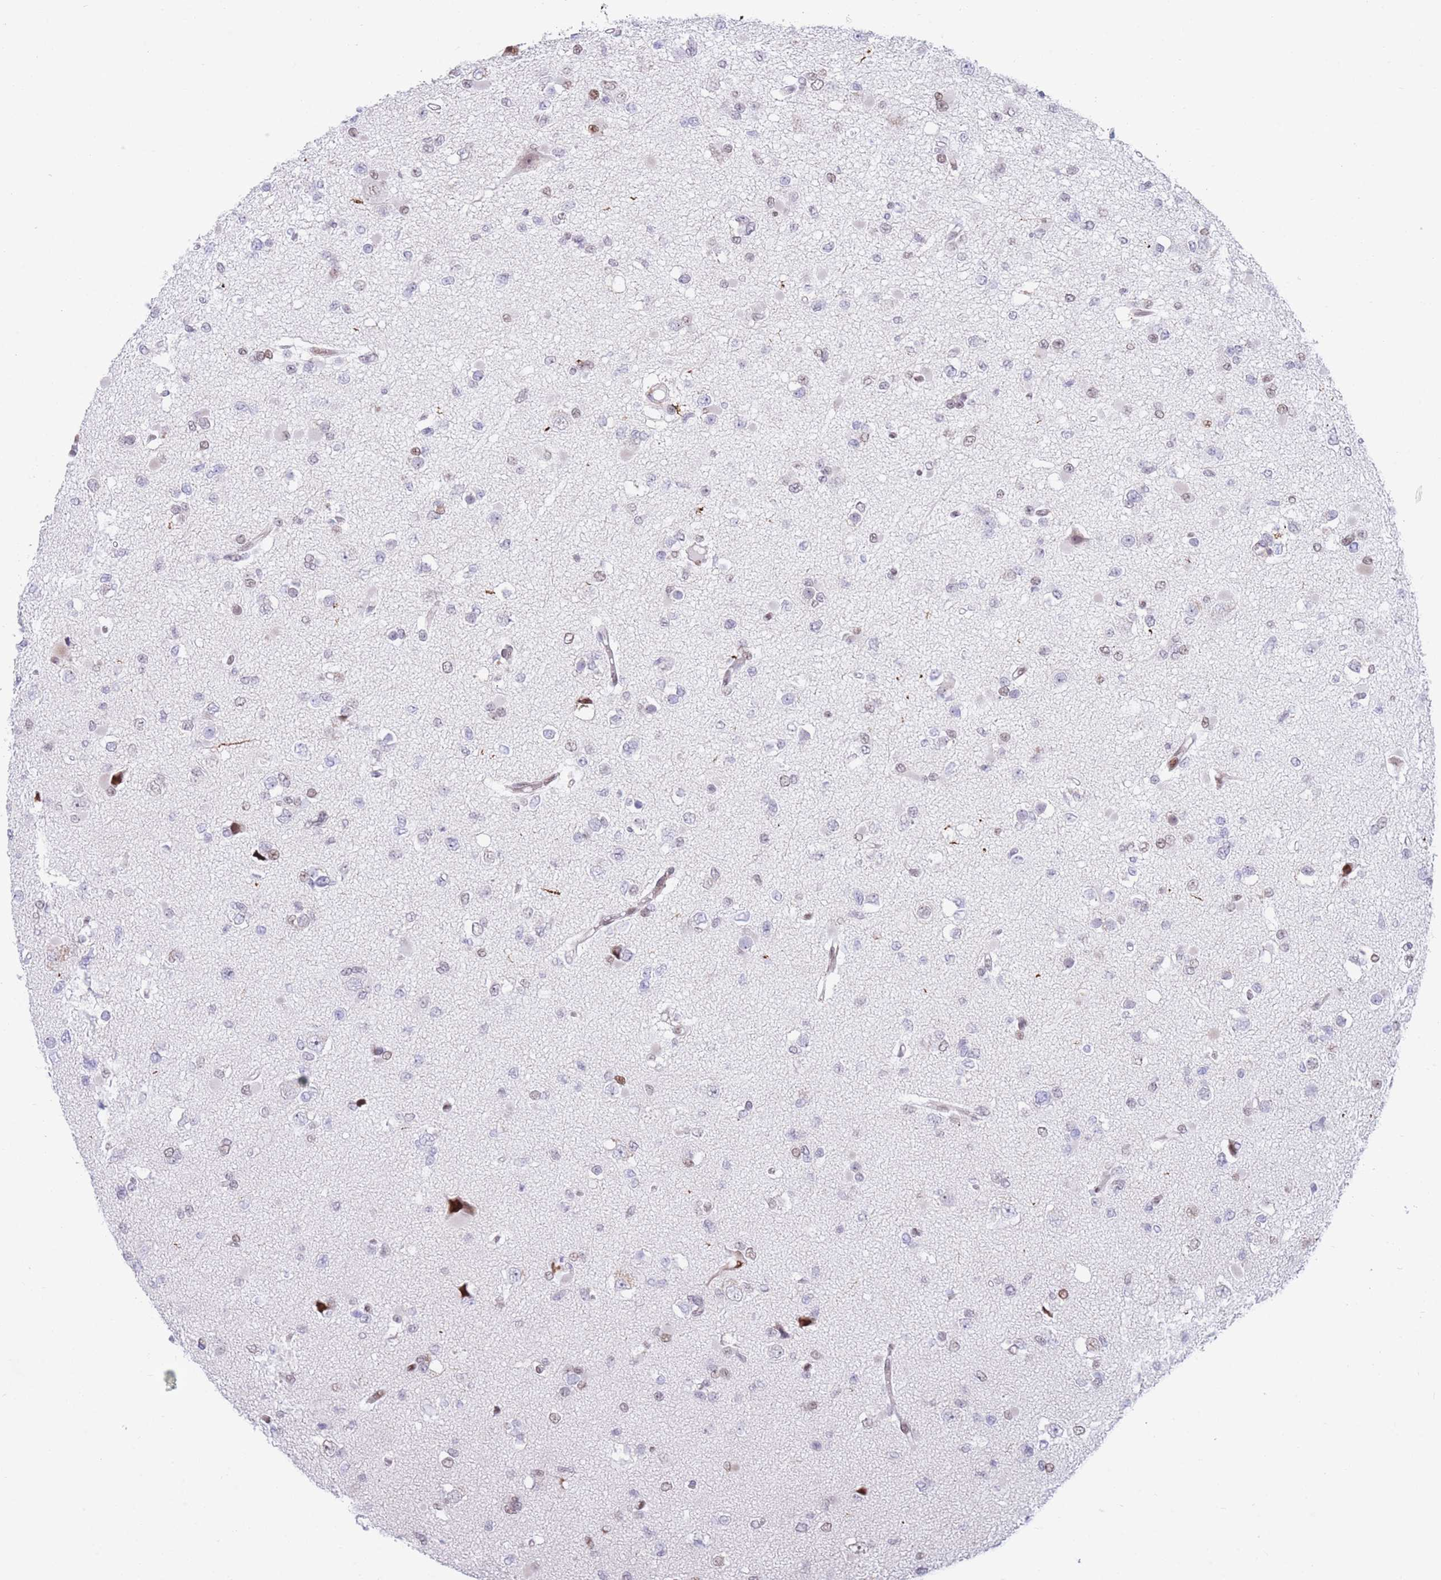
{"staining": {"intensity": "moderate", "quantity": "<25%", "location": "nuclear"}, "tissue": "glioma", "cell_type": "Tumor cells", "image_type": "cancer", "snomed": [{"axis": "morphology", "description": "Glioma, malignant, Low grade"}, {"axis": "topography", "description": "Brain"}], "caption": "Immunohistochemical staining of human low-grade glioma (malignant) exhibits low levels of moderate nuclear positivity in about <25% of tumor cells.", "gene": "DNAJC3", "patient": {"sex": "female", "age": 22}}